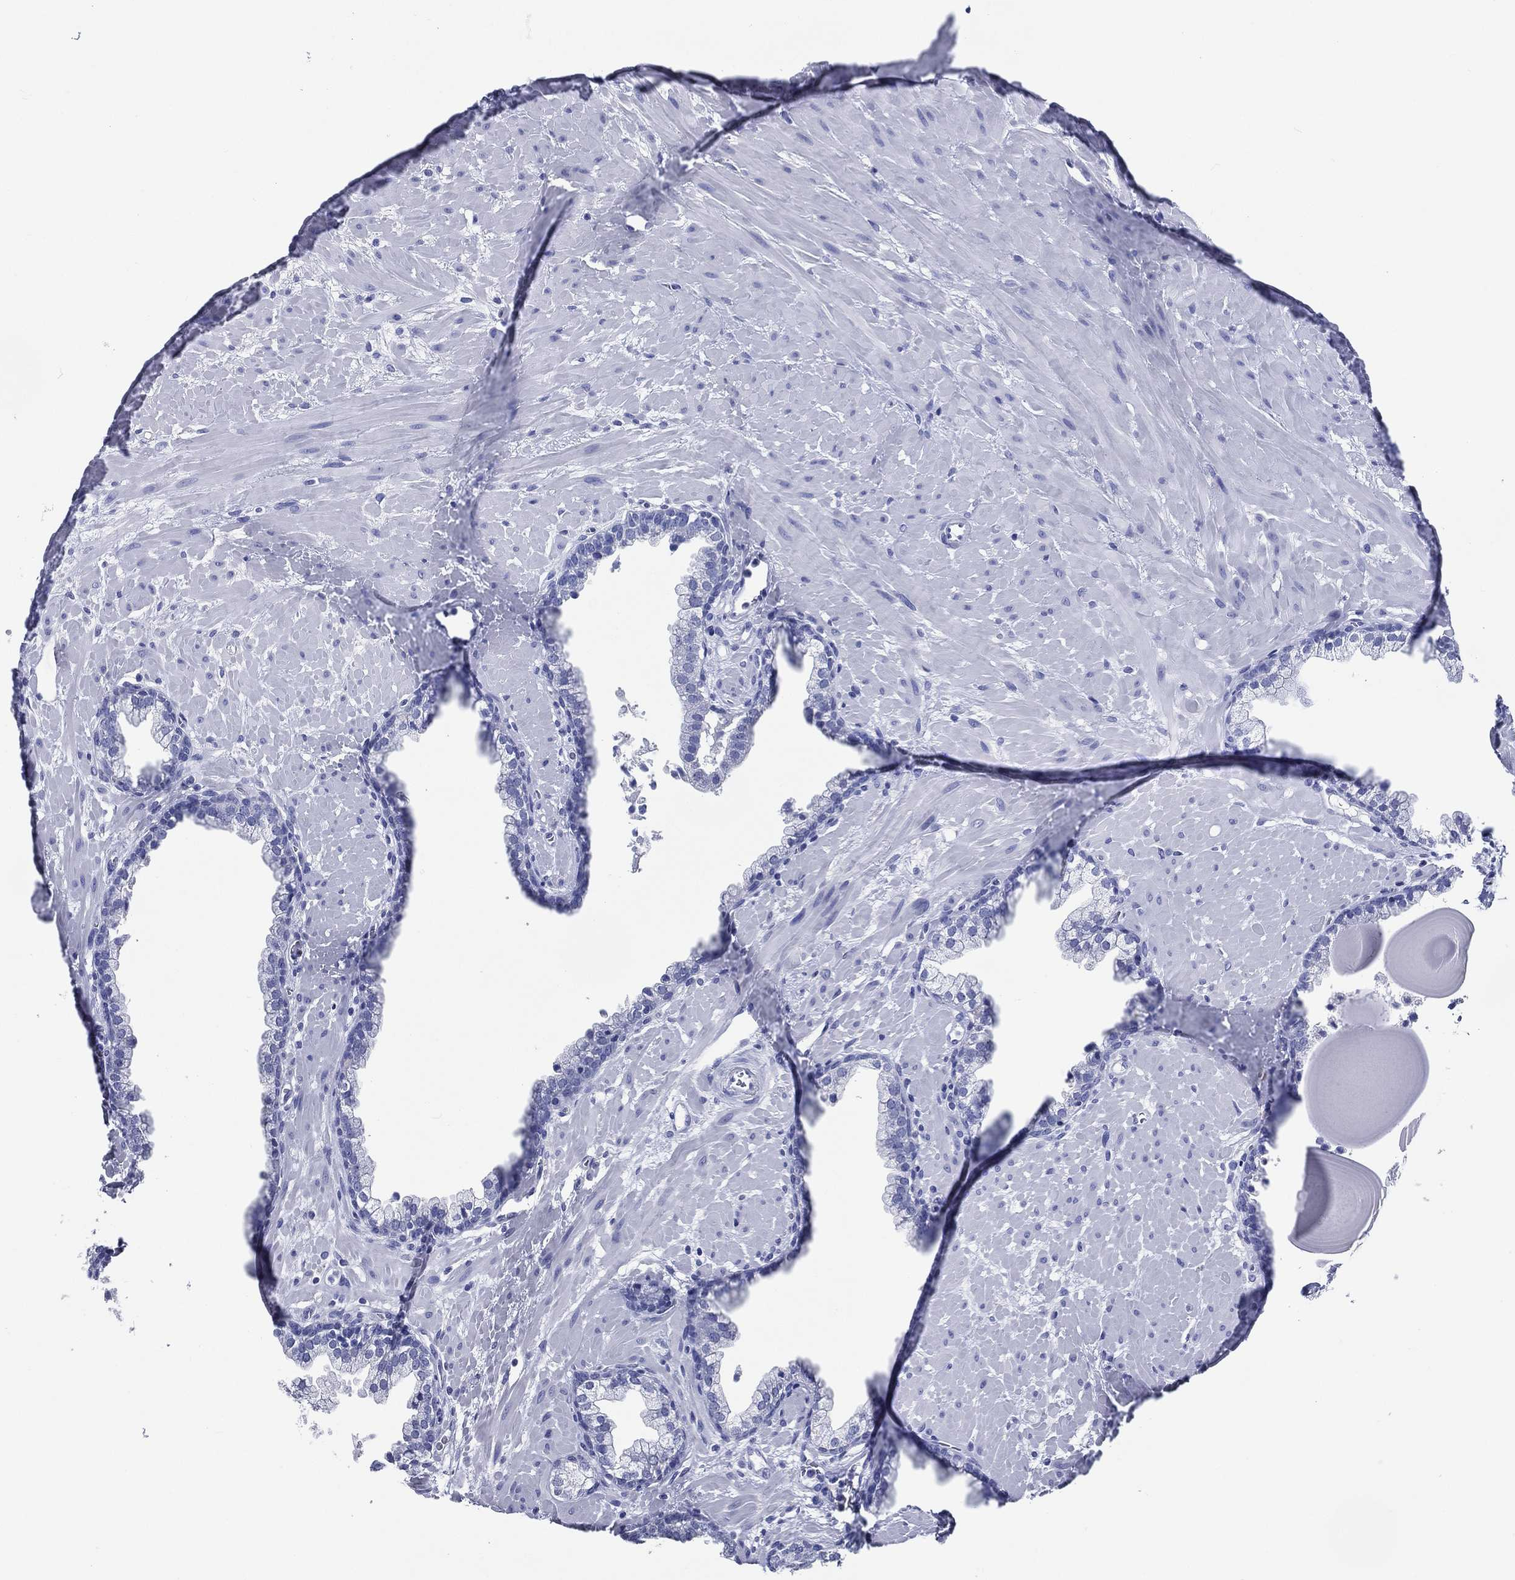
{"staining": {"intensity": "negative", "quantity": "none", "location": "none"}, "tissue": "prostate", "cell_type": "Glandular cells", "image_type": "normal", "snomed": [{"axis": "morphology", "description": "Normal tissue, NOS"}, {"axis": "topography", "description": "Prostate"}], "caption": "Prostate stained for a protein using IHC displays no positivity glandular cells.", "gene": "ACE2", "patient": {"sex": "male", "age": 63}}